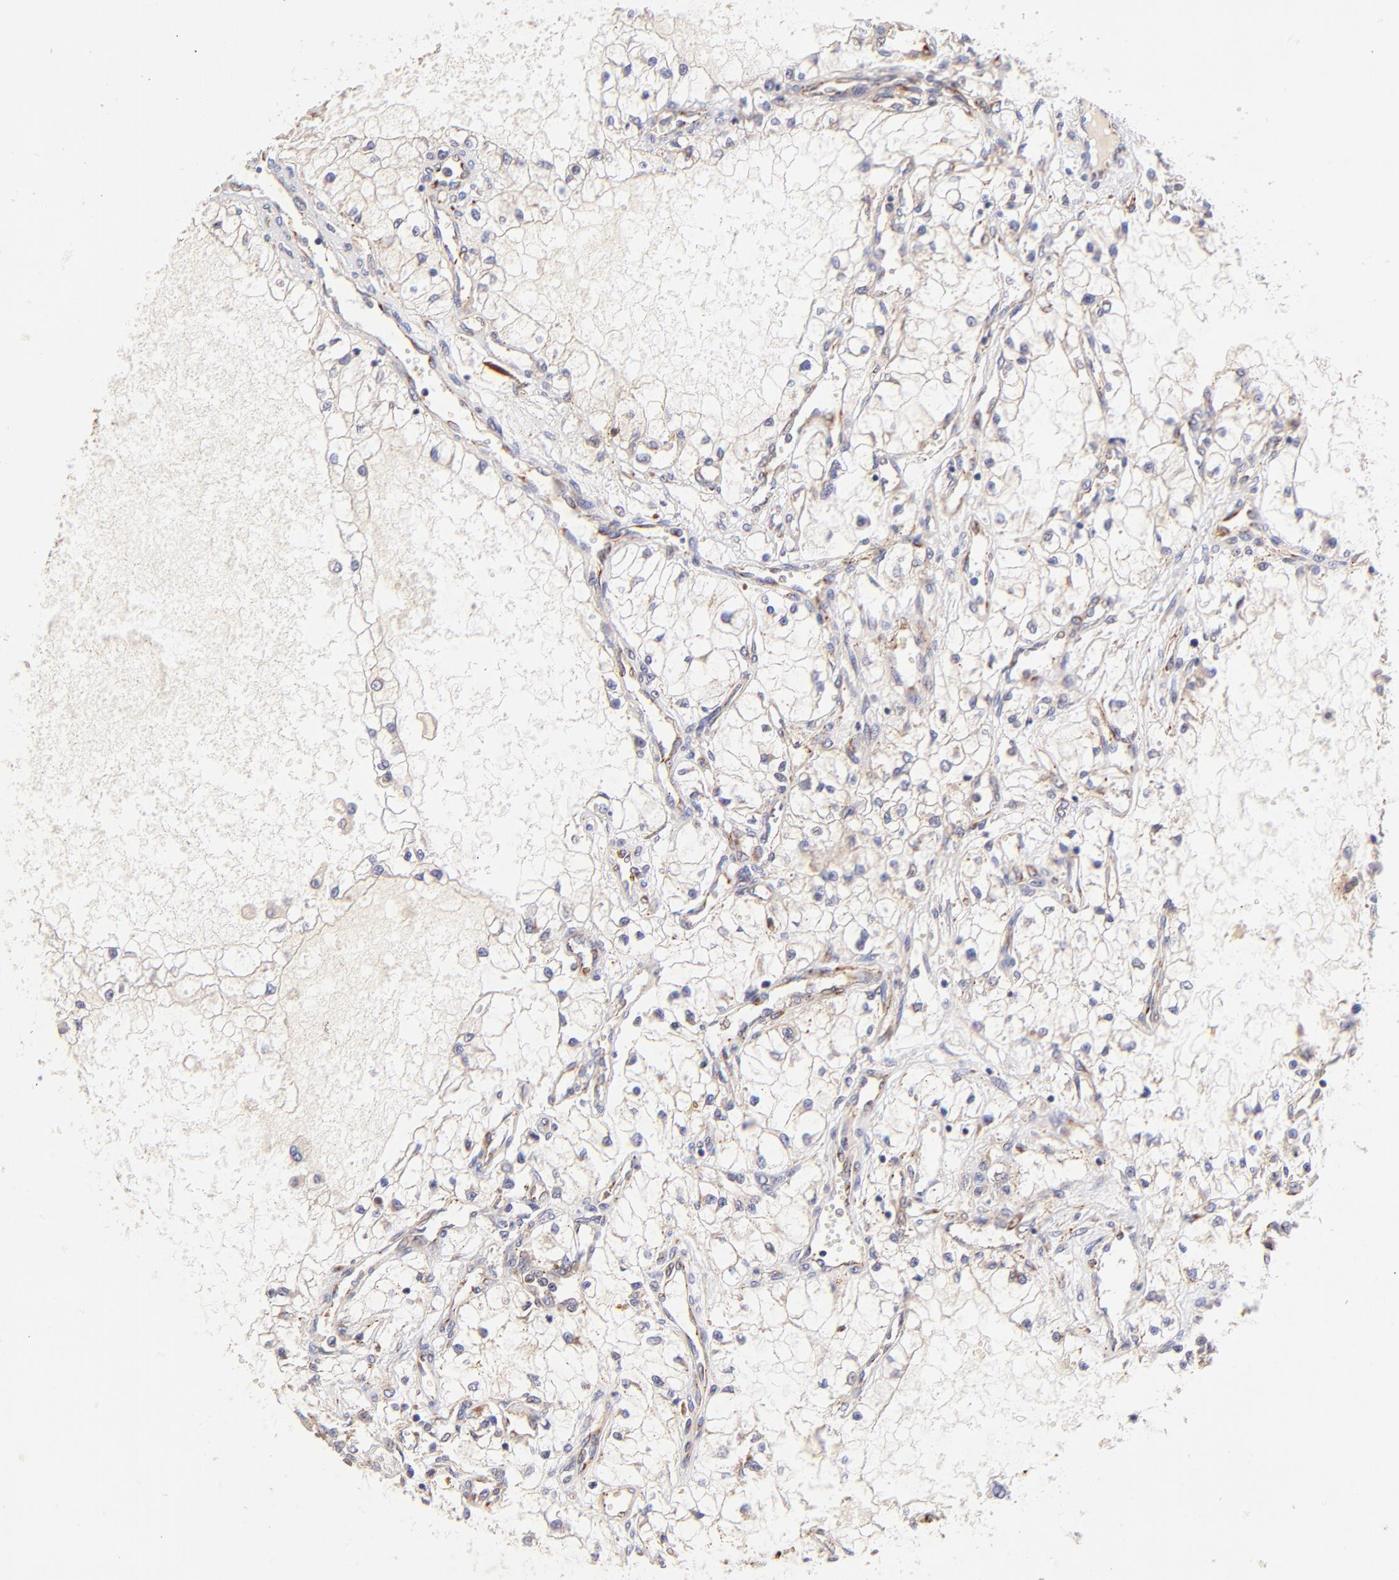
{"staining": {"intensity": "negative", "quantity": "none", "location": "none"}, "tissue": "renal cancer", "cell_type": "Tumor cells", "image_type": "cancer", "snomed": [{"axis": "morphology", "description": "Adenocarcinoma, NOS"}, {"axis": "topography", "description": "Kidney"}], "caption": "This is an immunohistochemistry micrograph of human renal cancer. There is no positivity in tumor cells.", "gene": "SPARC", "patient": {"sex": "male", "age": 61}}